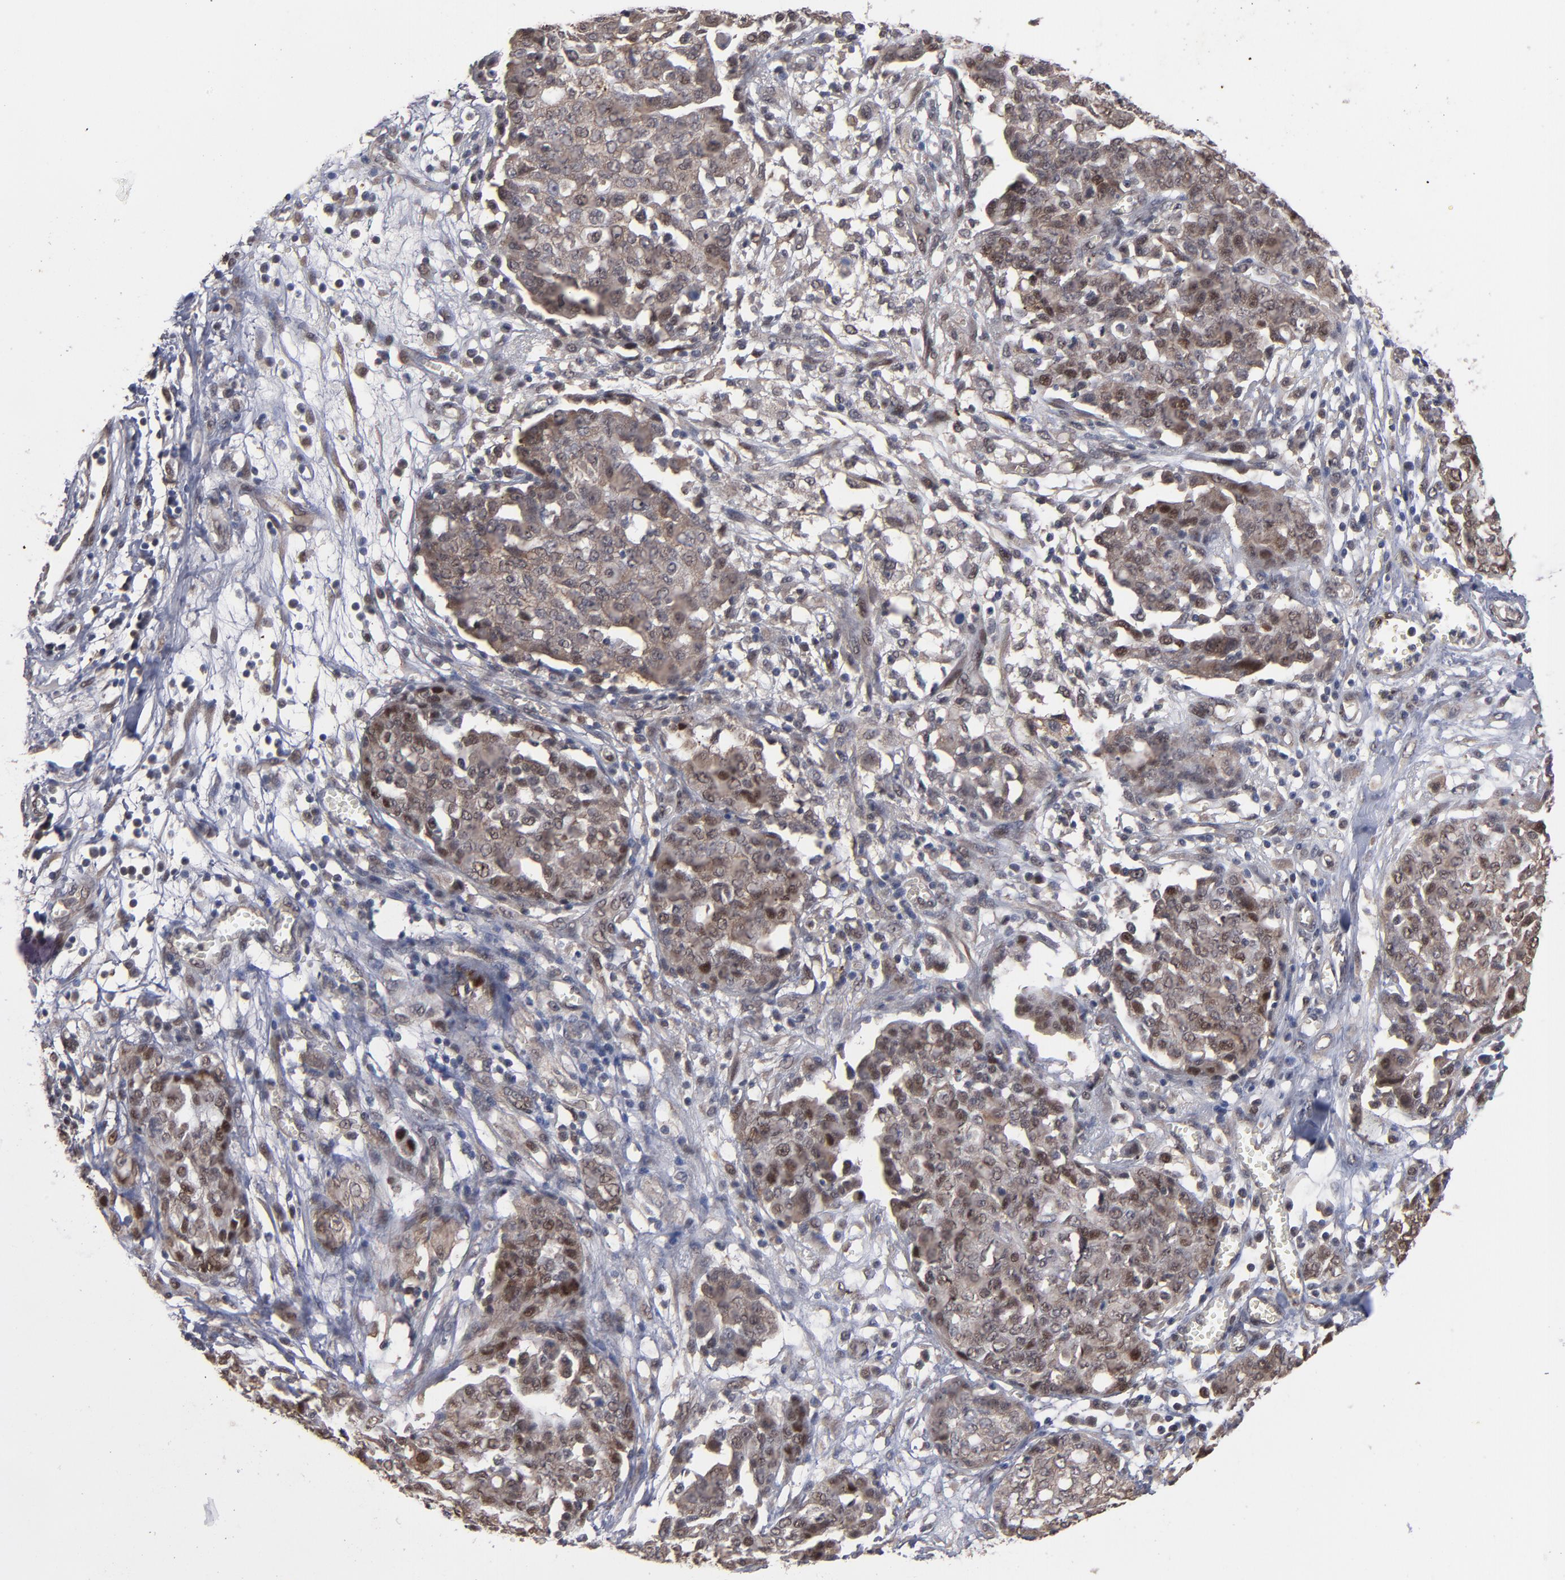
{"staining": {"intensity": "weak", "quantity": ">75%", "location": "cytoplasmic/membranous,nuclear"}, "tissue": "ovarian cancer", "cell_type": "Tumor cells", "image_type": "cancer", "snomed": [{"axis": "morphology", "description": "Cystadenocarcinoma, serous, NOS"}, {"axis": "topography", "description": "Soft tissue"}, {"axis": "topography", "description": "Ovary"}], "caption": "Human serous cystadenocarcinoma (ovarian) stained for a protein (brown) displays weak cytoplasmic/membranous and nuclear positive expression in approximately >75% of tumor cells.", "gene": "HUWE1", "patient": {"sex": "female", "age": 57}}